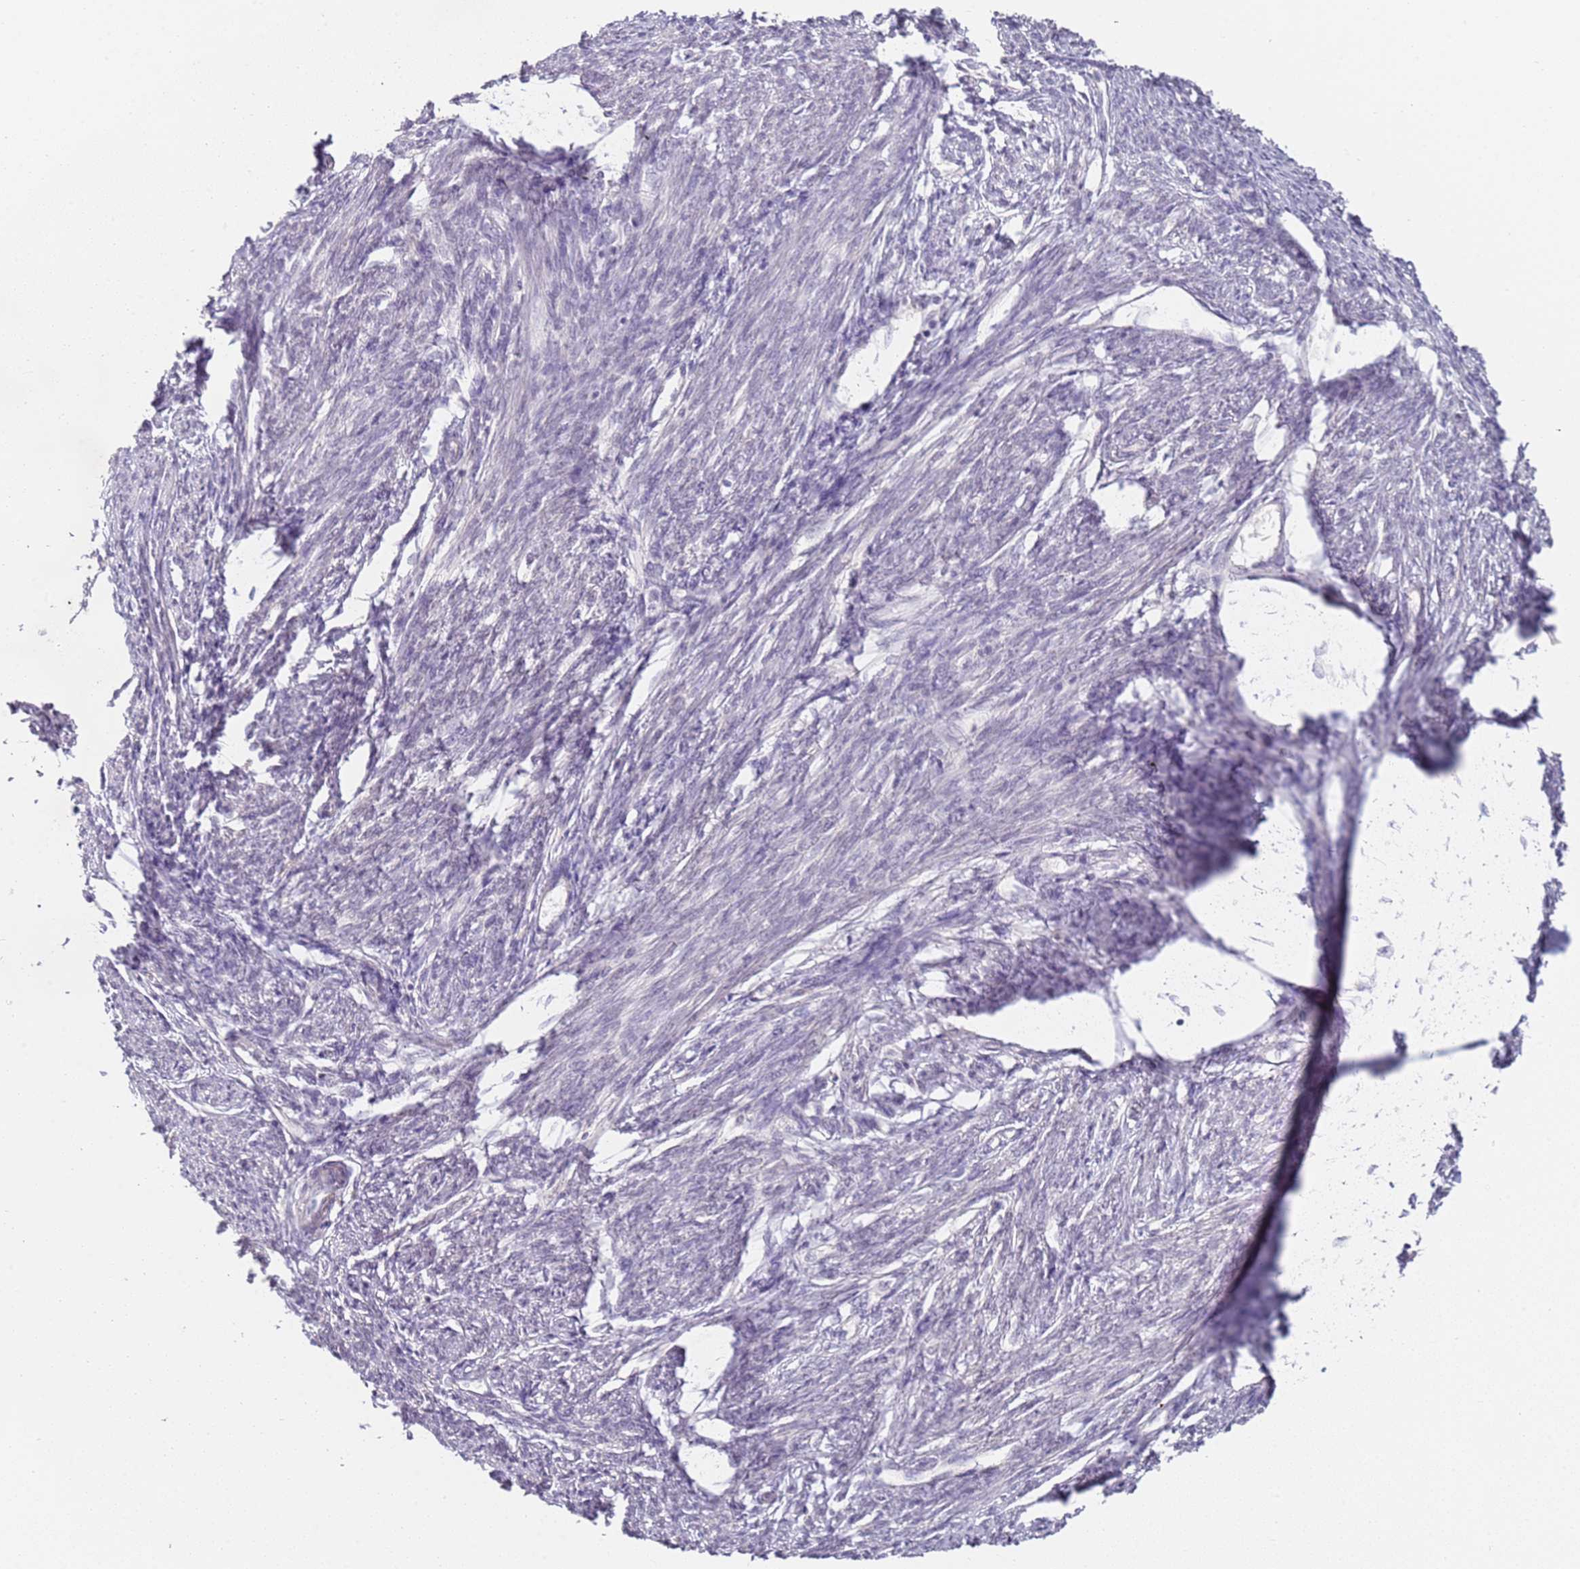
{"staining": {"intensity": "weak", "quantity": "<25%", "location": "cytoplasmic/membranous,nuclear"}, "tissue": "smooth muscle", "cell_type": "Smooth muscle cells", "image_type": "normal", "snomed": [{"axis": "morphology", "description": "Normal tissue, NOS"}, {"axis": "topography", "description": "Smooth muscle"}, {"axis": "topography", "description": "Uterus"}], "caption": "This micrograph is of normal smooth muscle stained with IHC to label a protein in brown with the nuclei are counter-stained blue. There is no staining in smooth muscle cells.", "gene": "WDR93", "patient": {"sex": "female", "age": 59}}